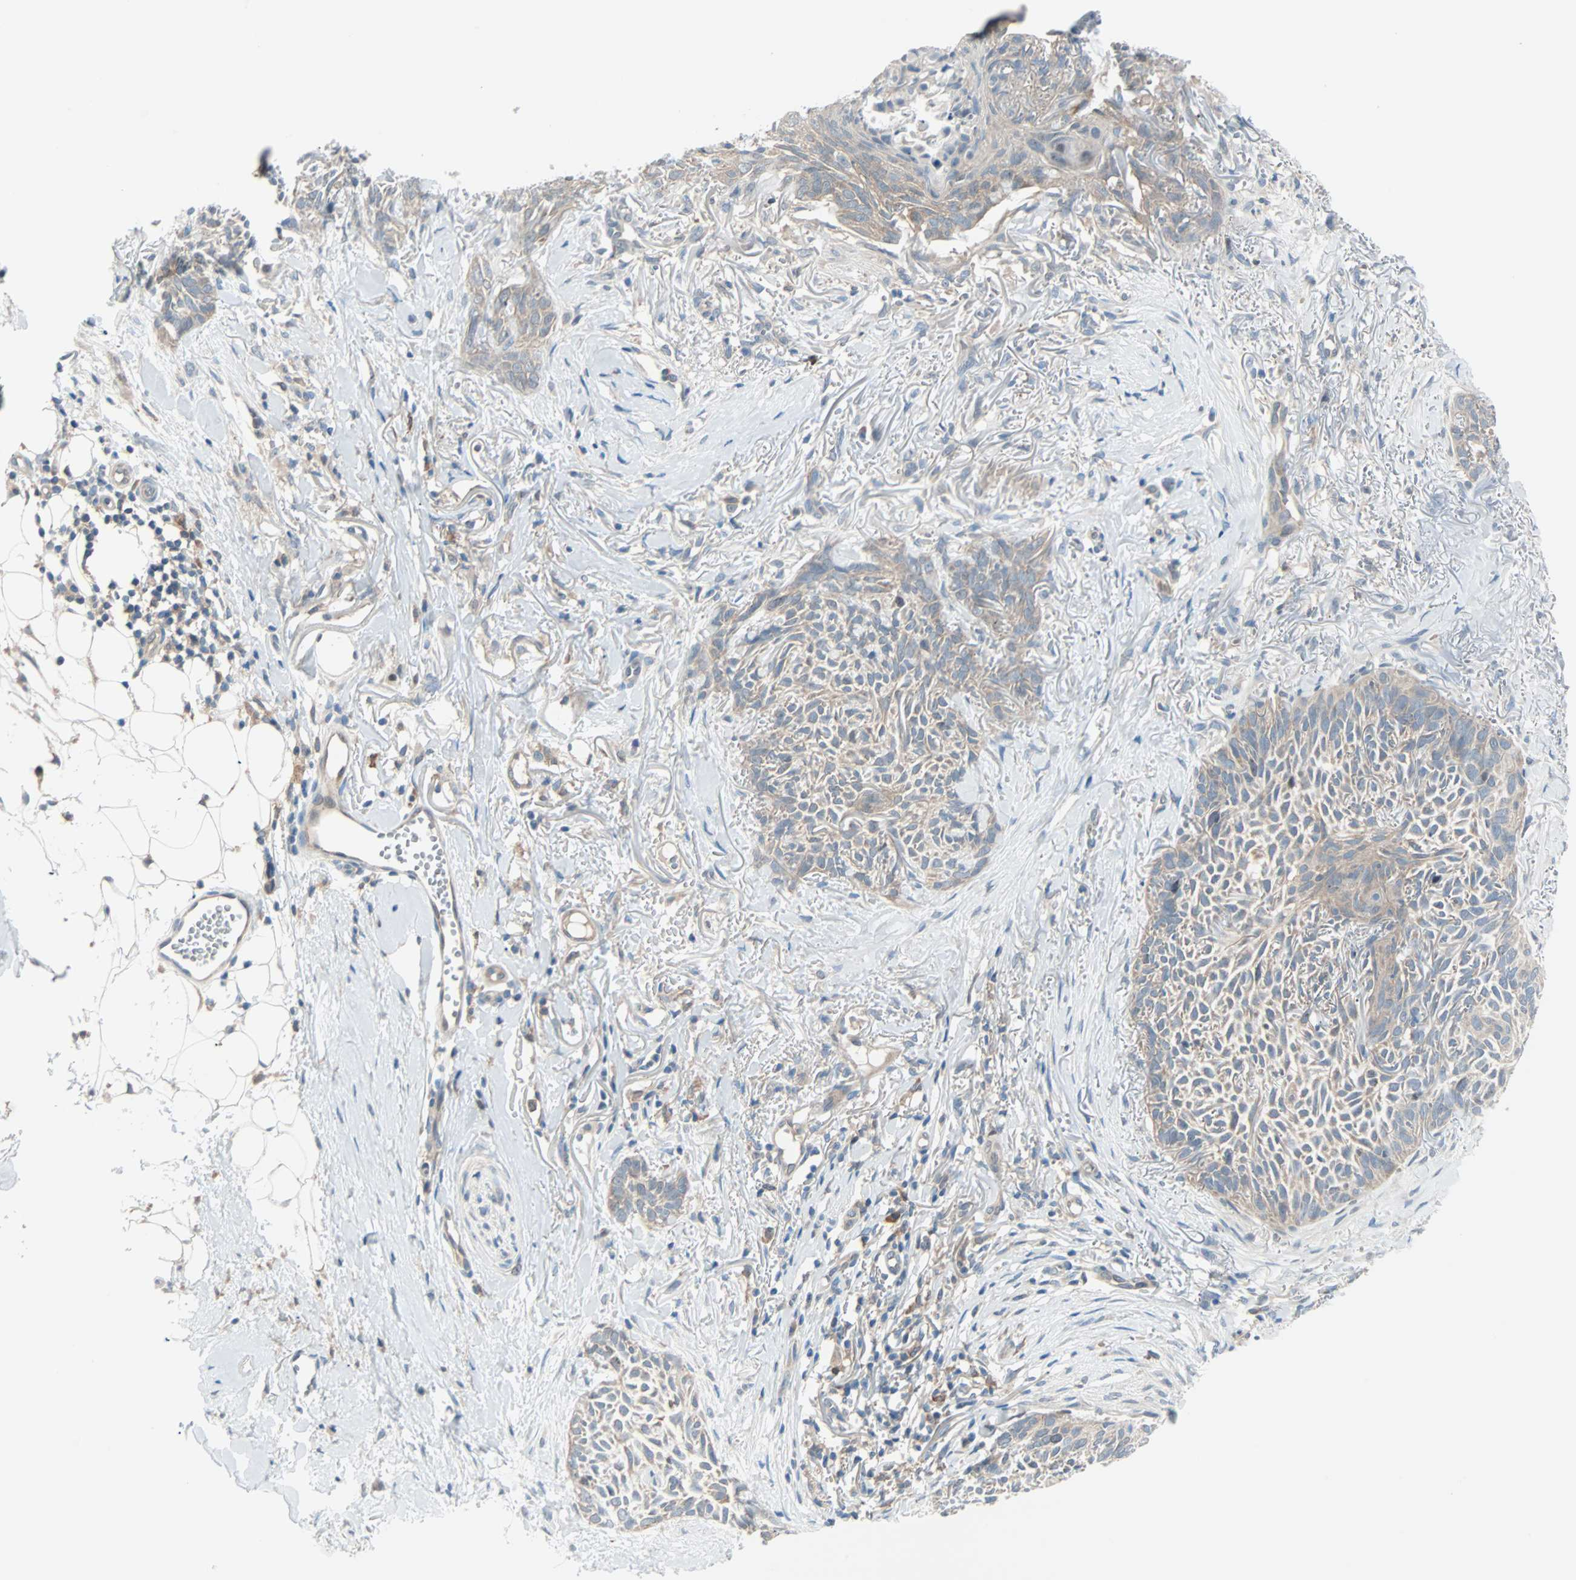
{"staining": {"intensity": "weak", "quantity": "25%-75%", "location": "cytoplasmic/membranous"}, "tissue": "skin cancer", "cell_type": "Tumor cells", "image_type": "cancer", "snomed": [{"axis": "morphology", "description": "Basal cell carcinoma"}, {"axis": "topography", "description": "Skin"}], "caption": "Human skin basal cell carcinoma stained for a protein (brown) demonstrates weak cytoplasmic/membranous positive staining in approximately 25%-75% of tumor cells.", "gene": "SMIM8", "patient": {"sex": "female", "age": 84}}